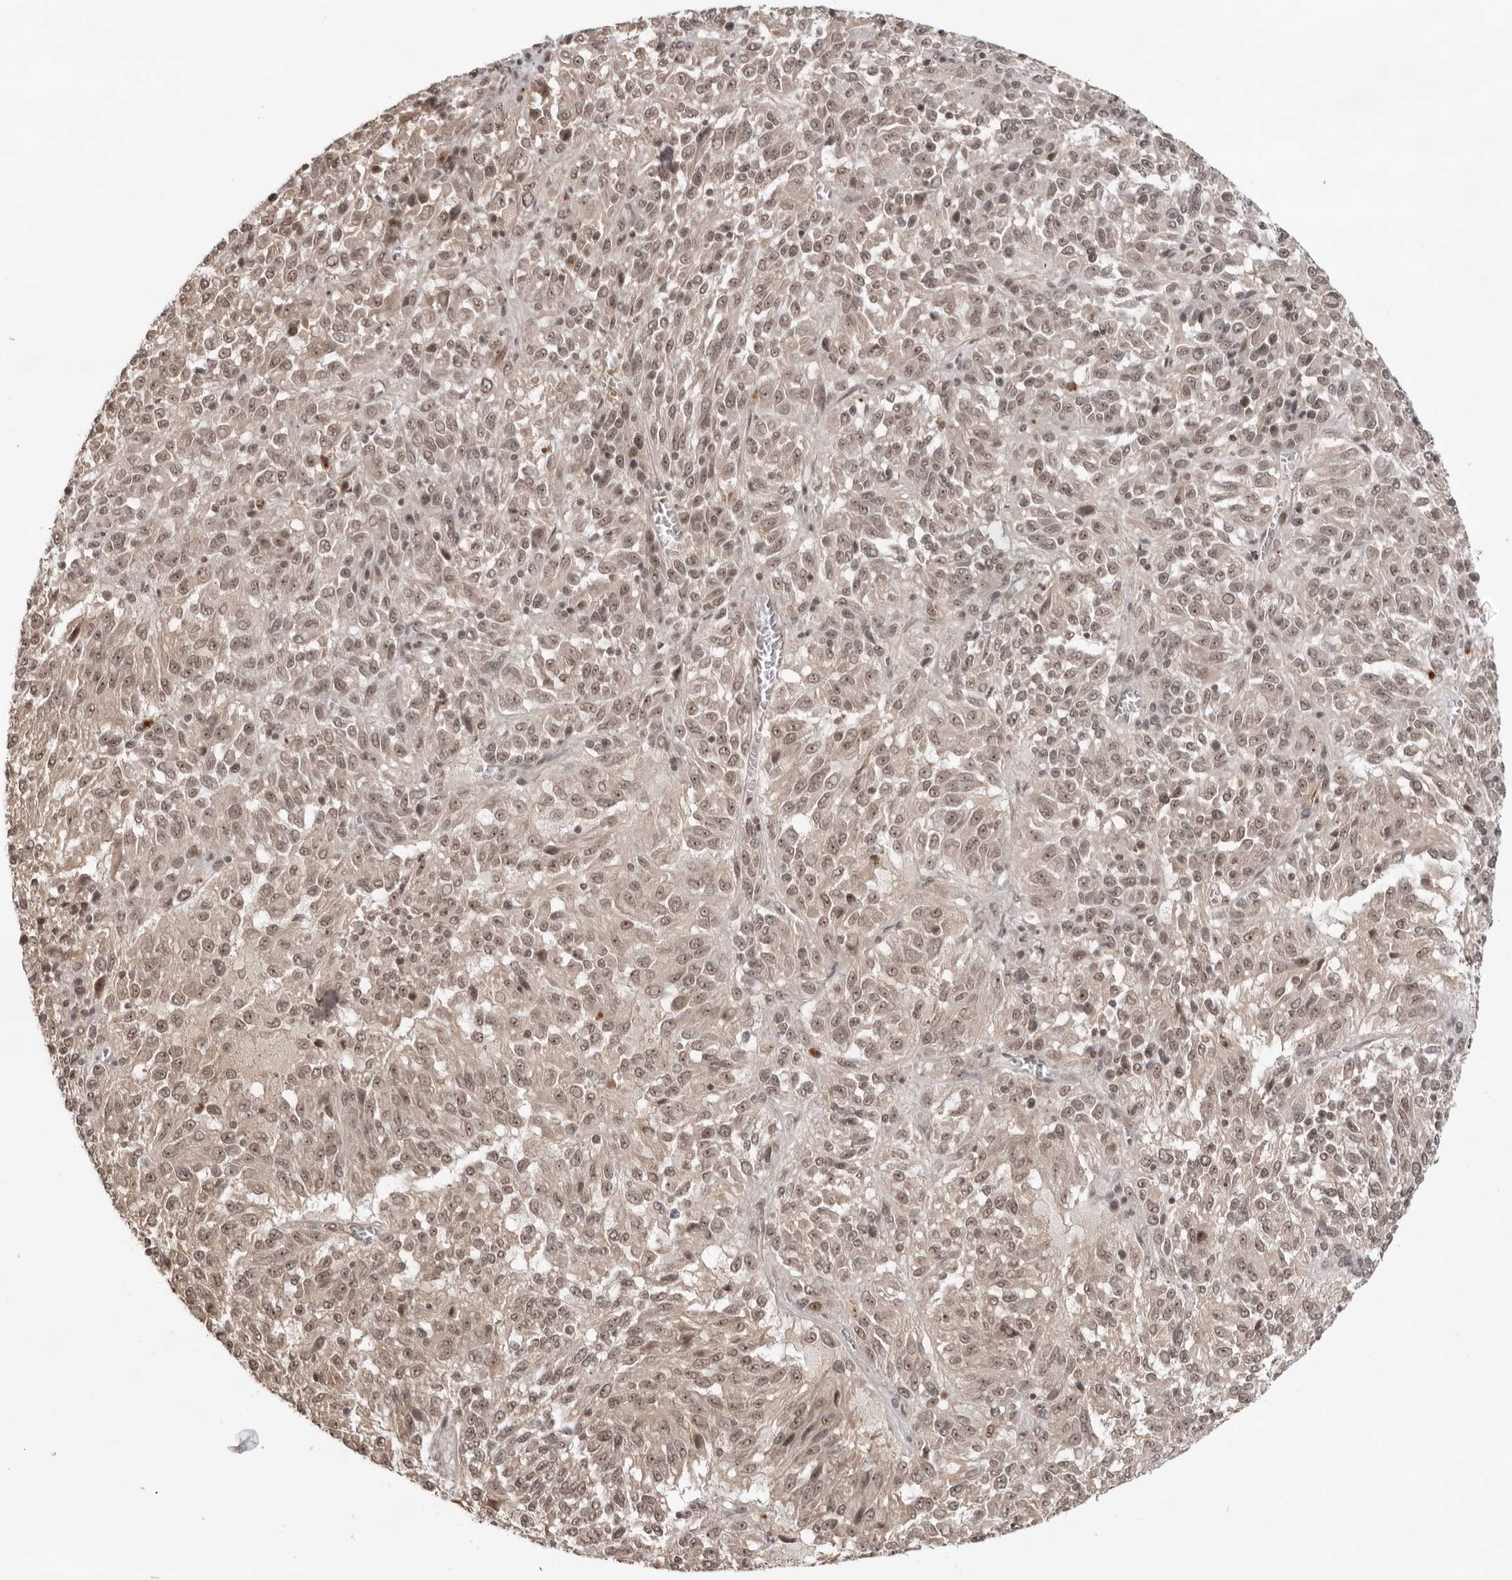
{"staining": {"intensity": "weak", "quantity": ">75%", "location": "nuclear"}, "tissue": "melanoma", "cell_type": "Tumor cells", "image_type": "cancer", "snomed": [{"axis": "morphology", "description": "Malignant melanoma, Metastatic site"}, {"axis": "topography", "description": "Lung"}], "caption": "A high-resolution micrograph shows immunohistochemistry (IHC) staining of melanoma, which reveals weak nuclear positivity in approximately >75% of tumor cells.", "gene": "EXOSC10", "patient": {"sex": "male", "age": 64}}